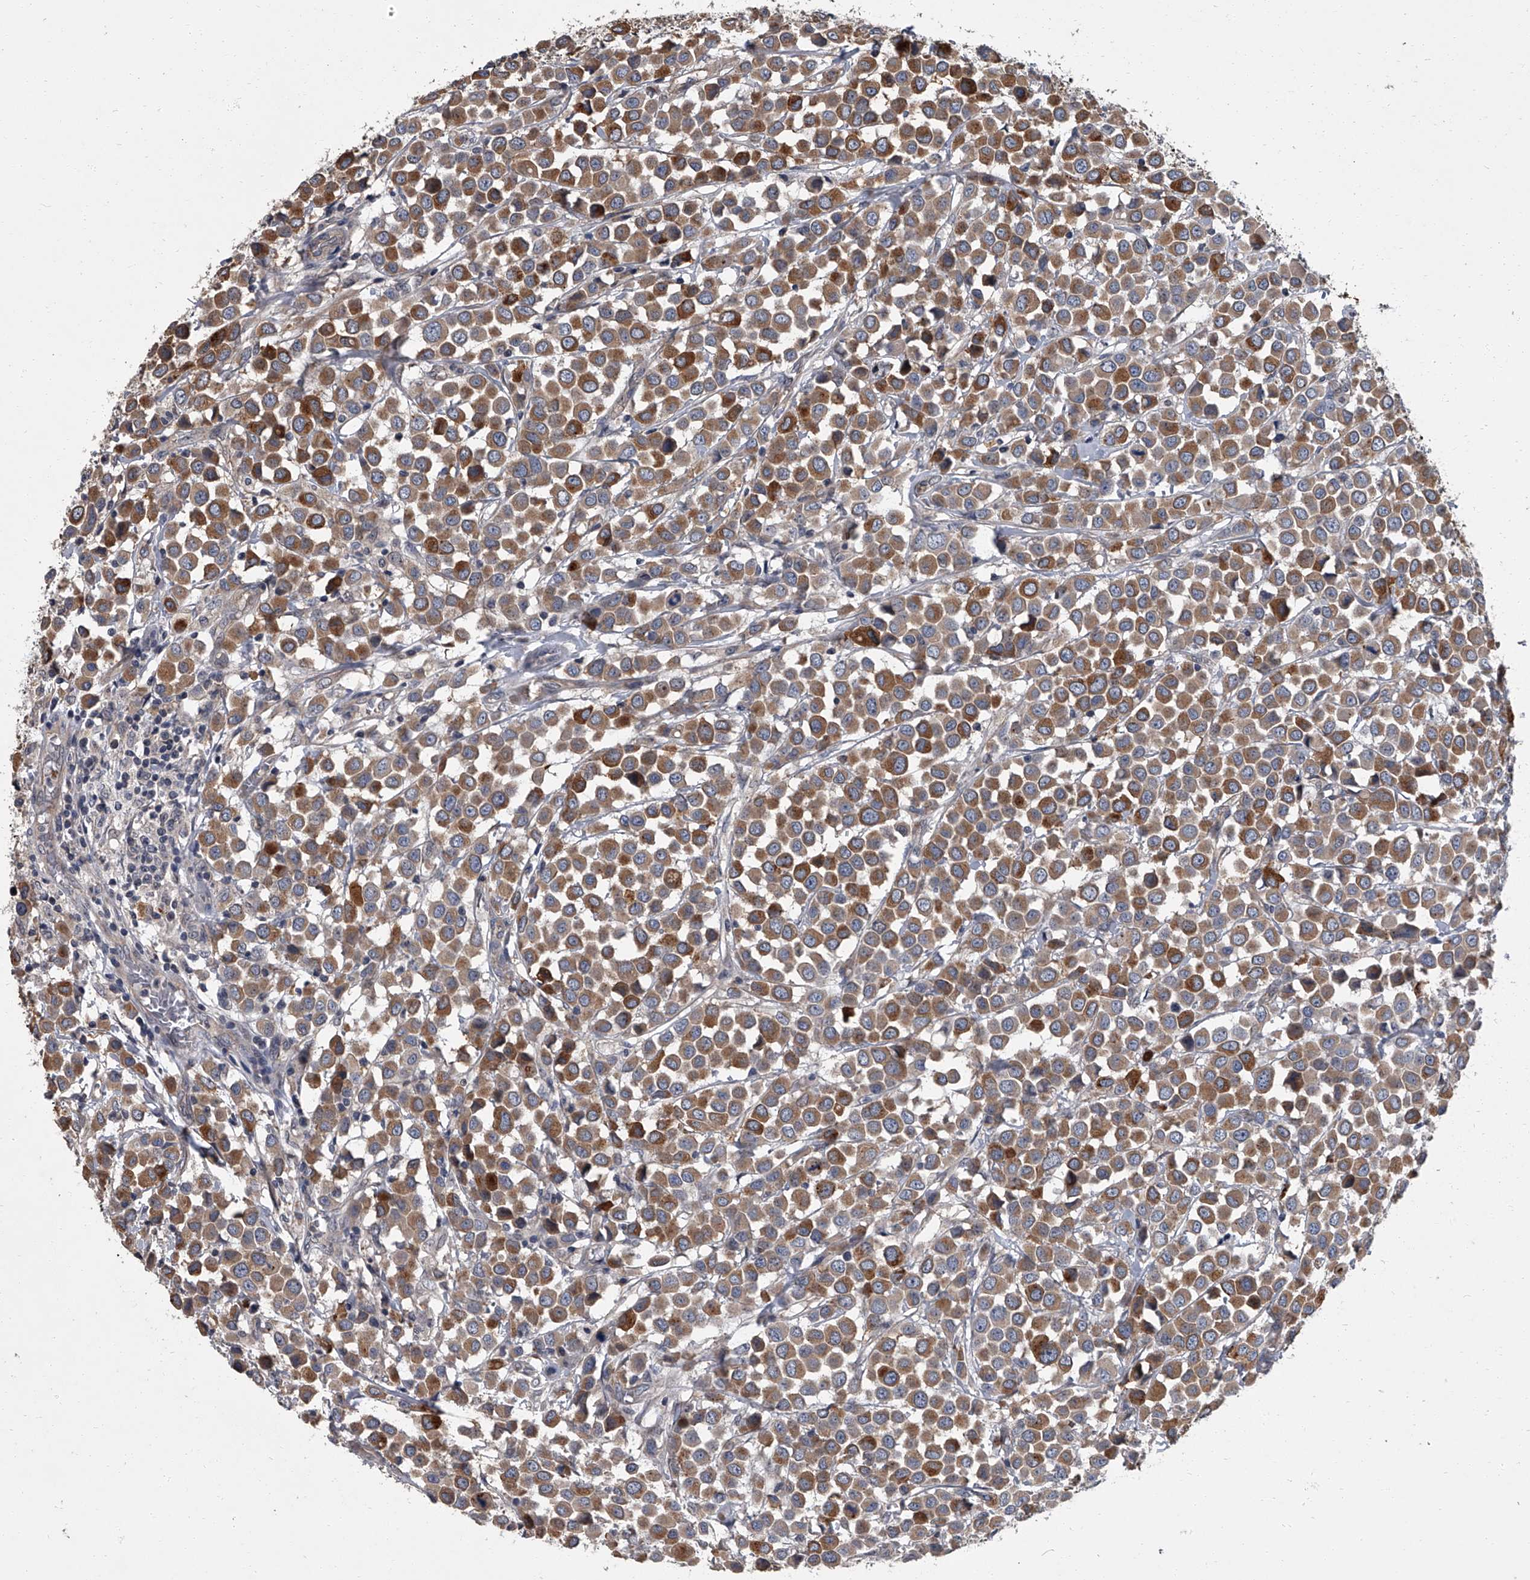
{"staining": {"intensity": "moderate", "quantity": ">75%", "location": "cytoplasmic/membranous"}, "tissue": "breast cancer", "cell_type": "Tumor cells", "image_type": "cancer", "snomed": [{"axis": "morphology", "description": "Duct carcinoma"}, {"axis": "topography", "description": "Breast"}], "caption": "Moderate cytoplasmic/membranous positivity is seen in approximately >75% of tumor cells in breast infiltrating ductal carcinoma.", "gene": "SIRT4", "patient": {"sex": "female", "age": 61}}